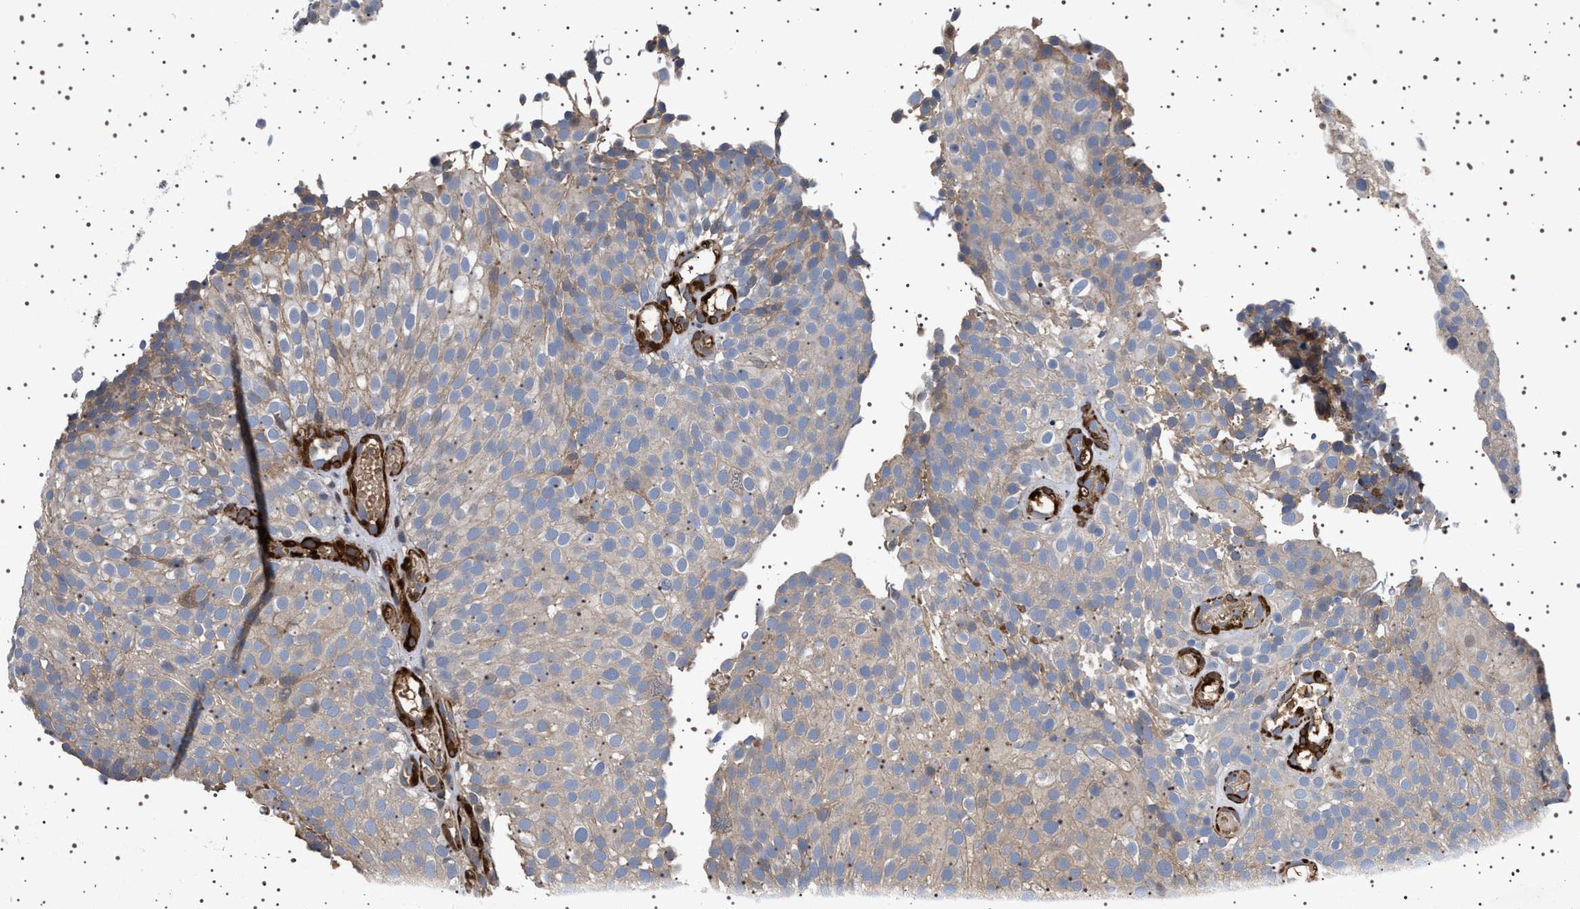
{"staining": {"intensity": "weak", "quantity": ">75%", "location": "cytoplasmic/membranous"}, "tissue": "urothelial cancer", "cell_type": "Tumor cells", "image_type": "cancer", "snomed": [{"axis": "morphology", "description": "Urothelial carcinoma, Low grade"}, {"axis": "topography", "description": "Urinary bladder"}], "caption": "Immunohistochemistry histopathology image of low-grade urothelial carcinoma stained for a protein (brown), which exhibits low levels of weak cytoplasmic/membranous positivity in approximately >75% of tumor cells.", "gene": "GUCY1B1", "patient": {"sex": "male", "age": 78}}